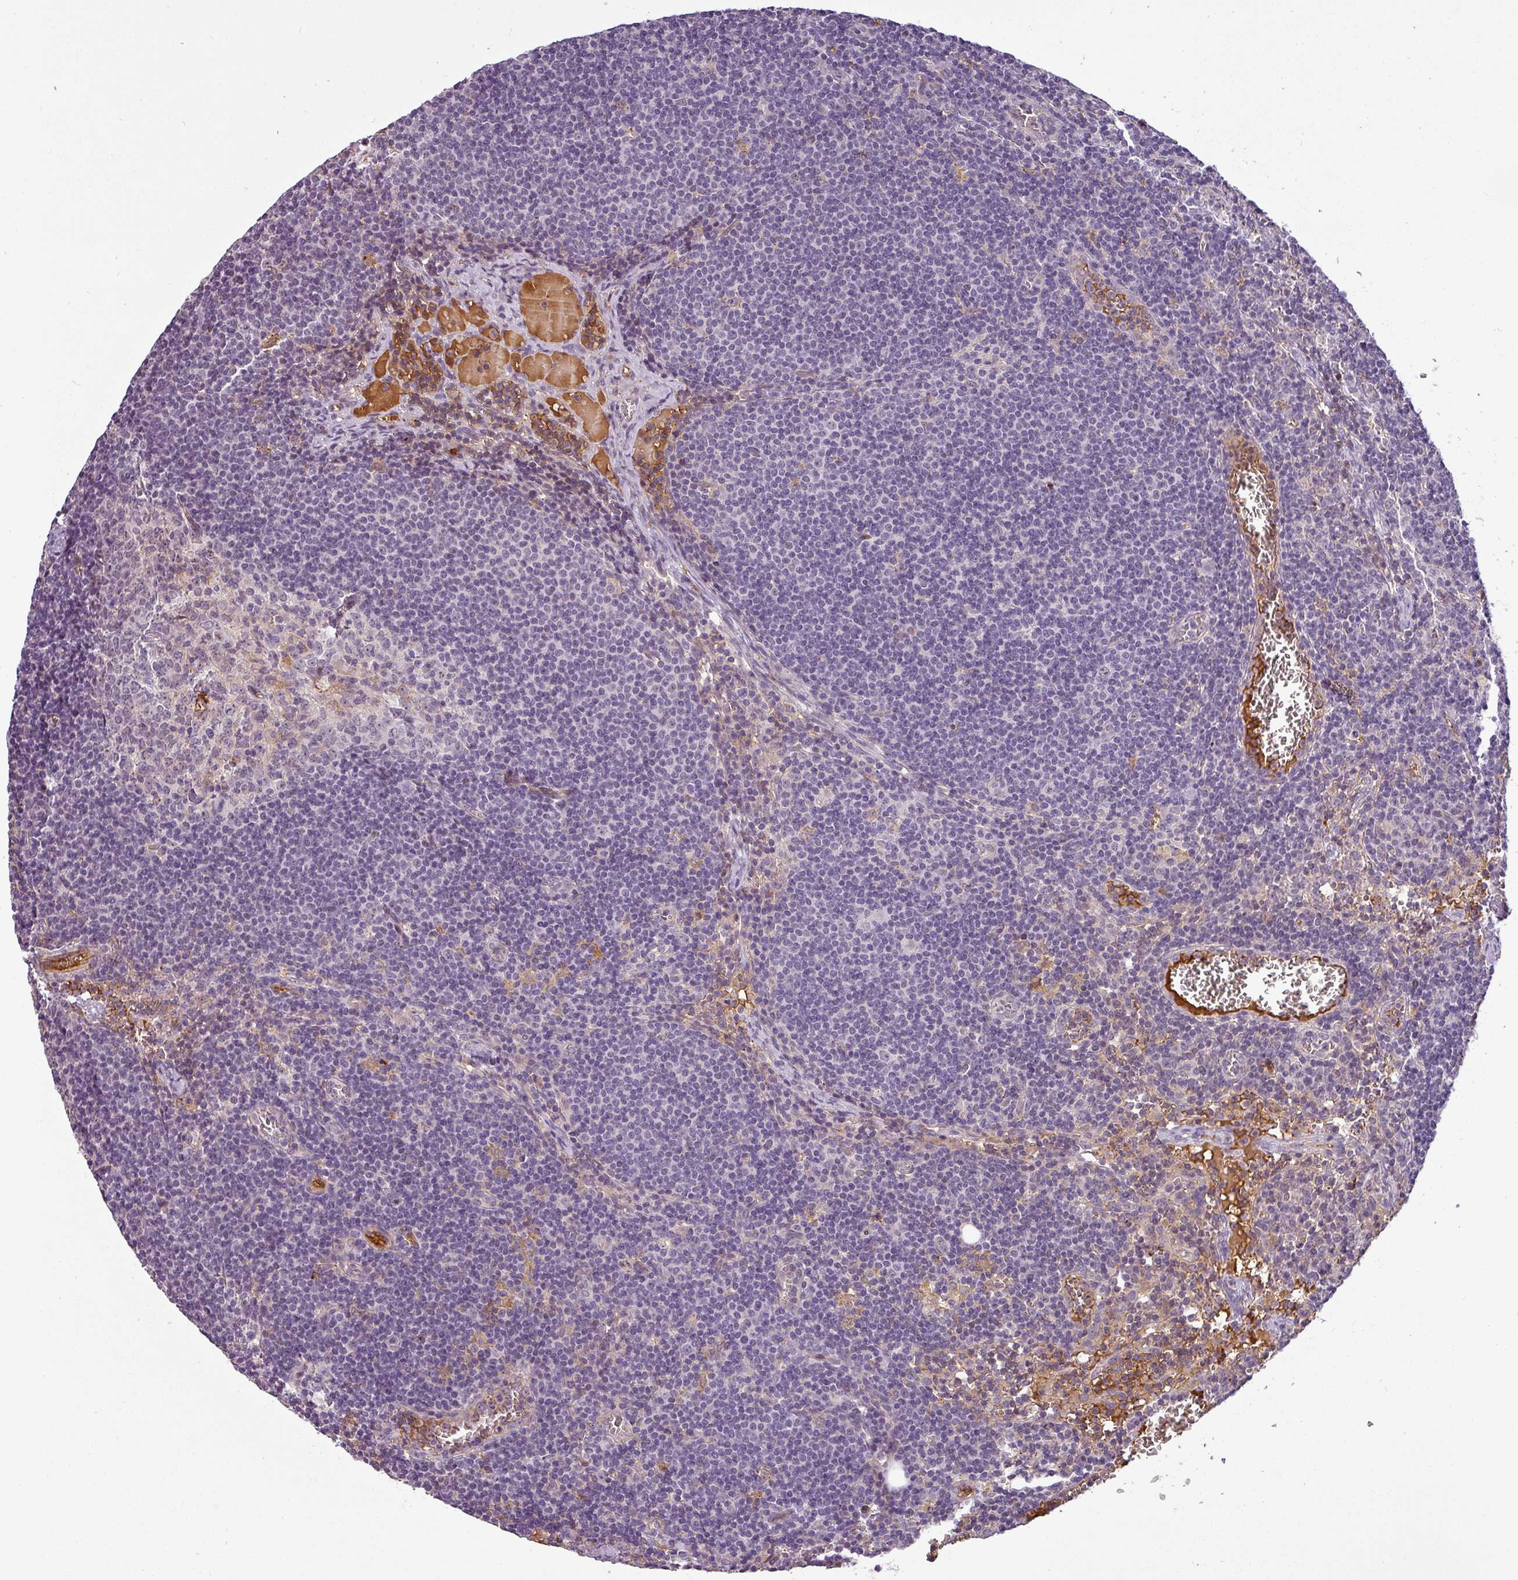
{"staining": {"intensity": "negative", "quantity": "none", "location": "none"}, "tissue": "lymph node", "cell_type": "Germinal center cells", "image_type": "normal", "snomed": [{"axis": "morphology", "description": "Normal tissue, NOS"}, {"axis": "topography", "description": "Lymph node"}], "caption": "A micrograph of lymph node stained for a protein demonstrates no brown staining in germinal center cells. (Stains: DAB (3,3'-diaminobenzidine) immunohistochemistry (IHC) with hematoxylin counter stain, Microscopy: brightfield microscopy at high magnification).", "gene": "APOC1", "patient": {"sex": "female", "age": 27}}